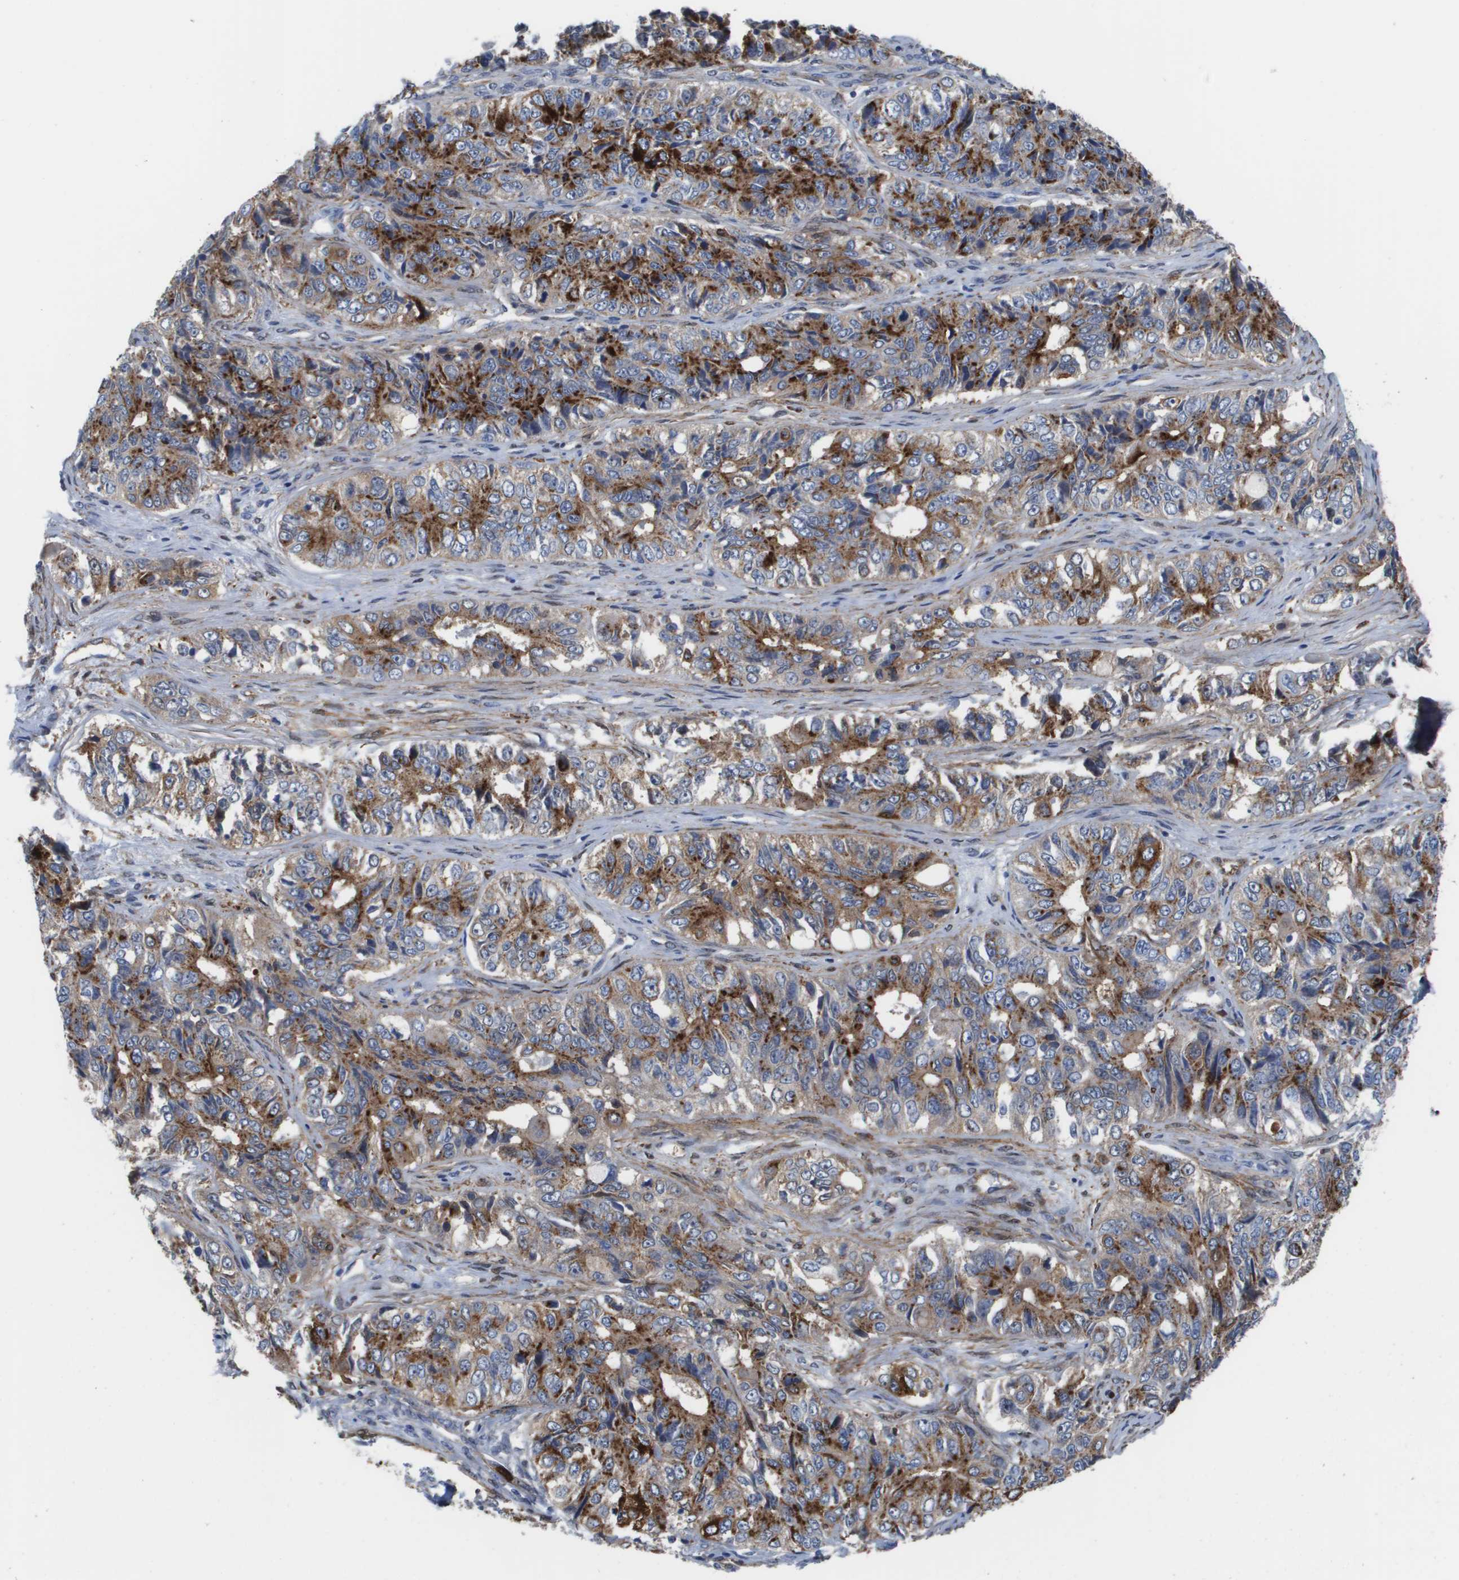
{"staining": {"intensity": "moderate", "quantity": ">75%", "location": "cytoplasmic/membranous"}, "tissue": "ovarian cancer", "cell_type": "Tumor cells", "image_type": "cancer", "snomed": [{"axis": "morphology", "description": "Carcinoma, endometroid"}, {"axis": "topography", "description": "Ovary"}], "caption": "Immunohistochemical staining of human ovarian cancer (endometroid carcinoma) exhibits moderate cytoplasmic/membranous protein positivity in about >75% of tumor cells.", "gene": "SLC37A2", "patient": {"sex": "female", "age": 51}}